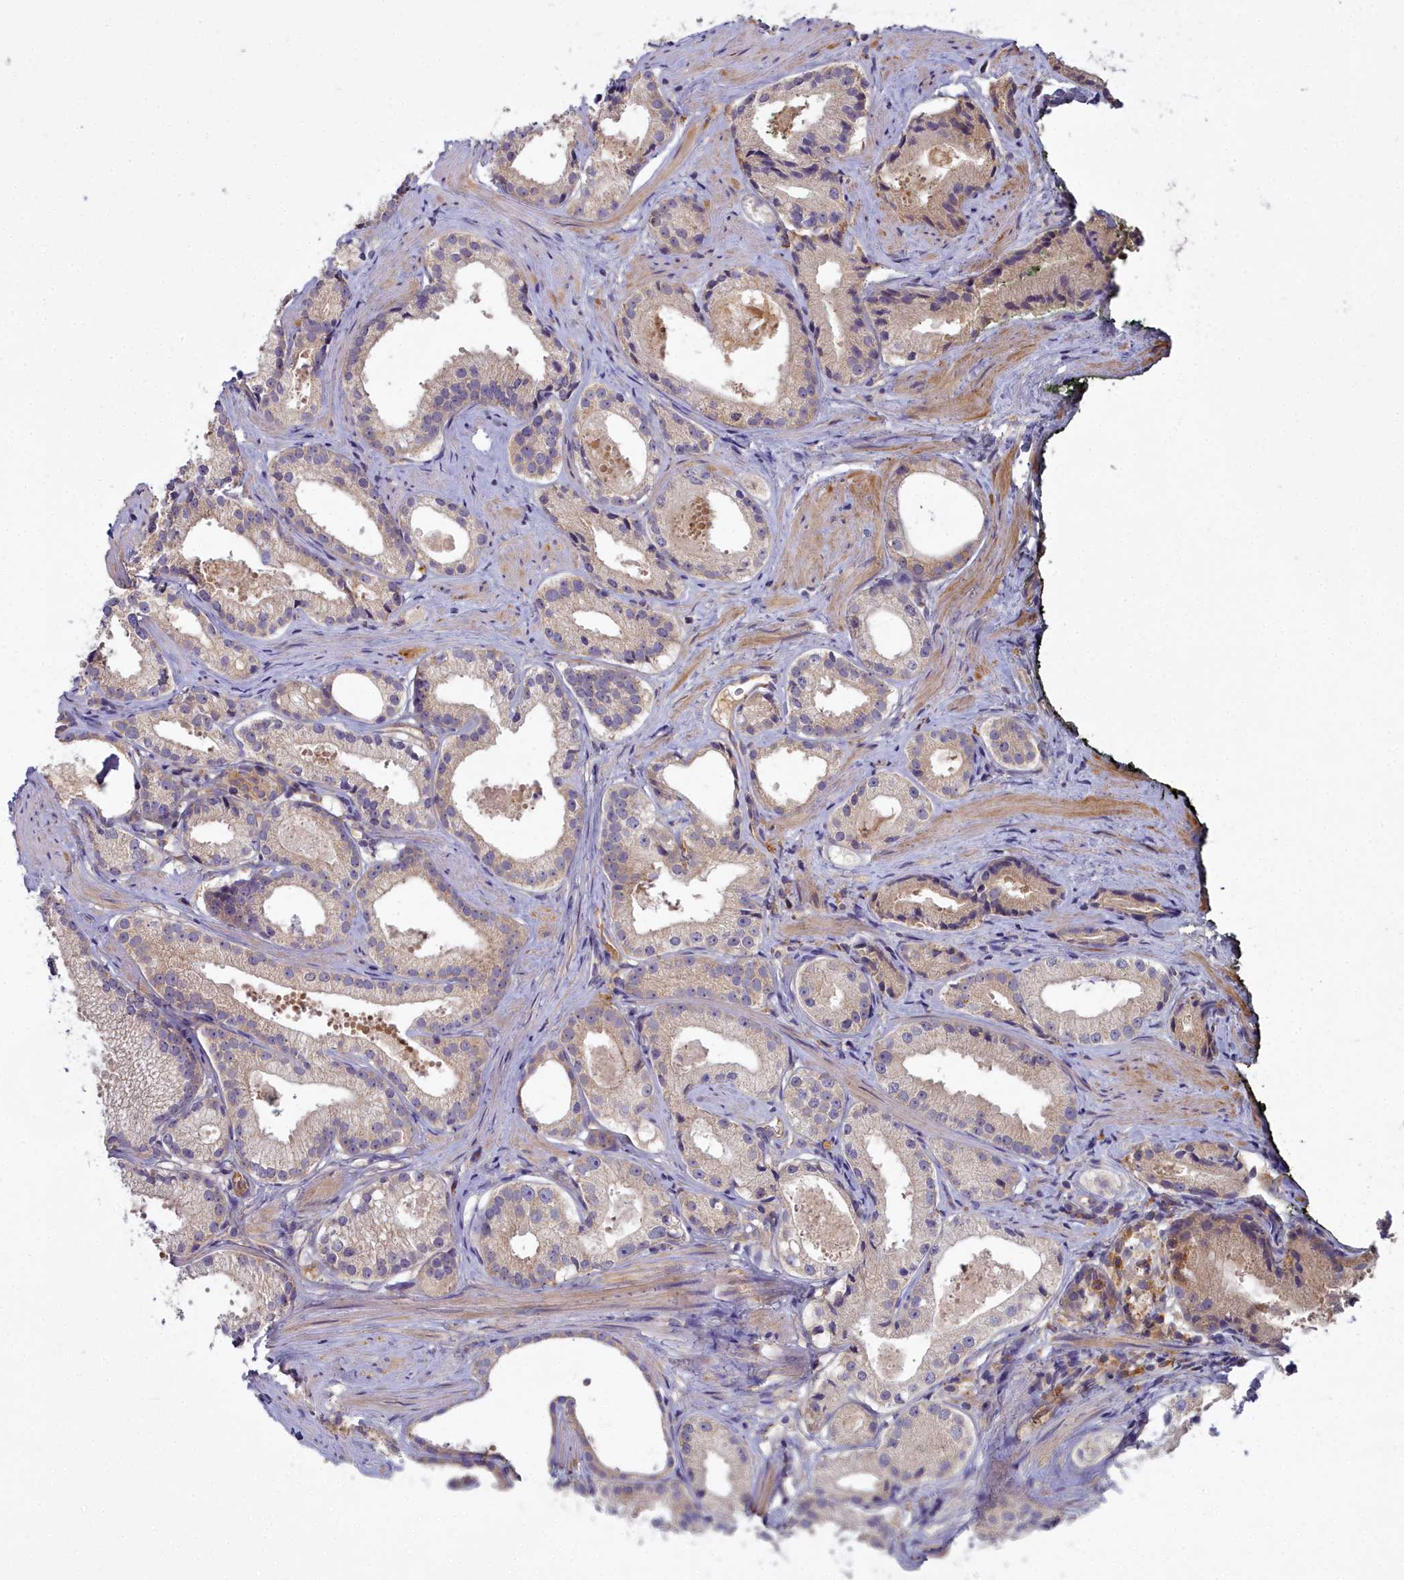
{"staining": {"intensity": "weak", "quantity": "25%-75%", "location": "cytoplasmic/membranous"}, "tissue": "prostate cancer", "cell_type": "Tumor cells", "image_type": "cancer", "snomed": [{"axis": "morphology", "description": "Adenocarcinoma, Low grade"}, {"axis": "topography", "description": "Prostate"}], "caption": "Brown immunohistochemical staining in human prostate cancer (adenocarcinoma (low-grade)) demonstrates weak cytoplasmic/membranous staining in about 25%-75% of tumor cells.", "gene": "CCDC167", "patient": {"sex": "male", "age": 57}}